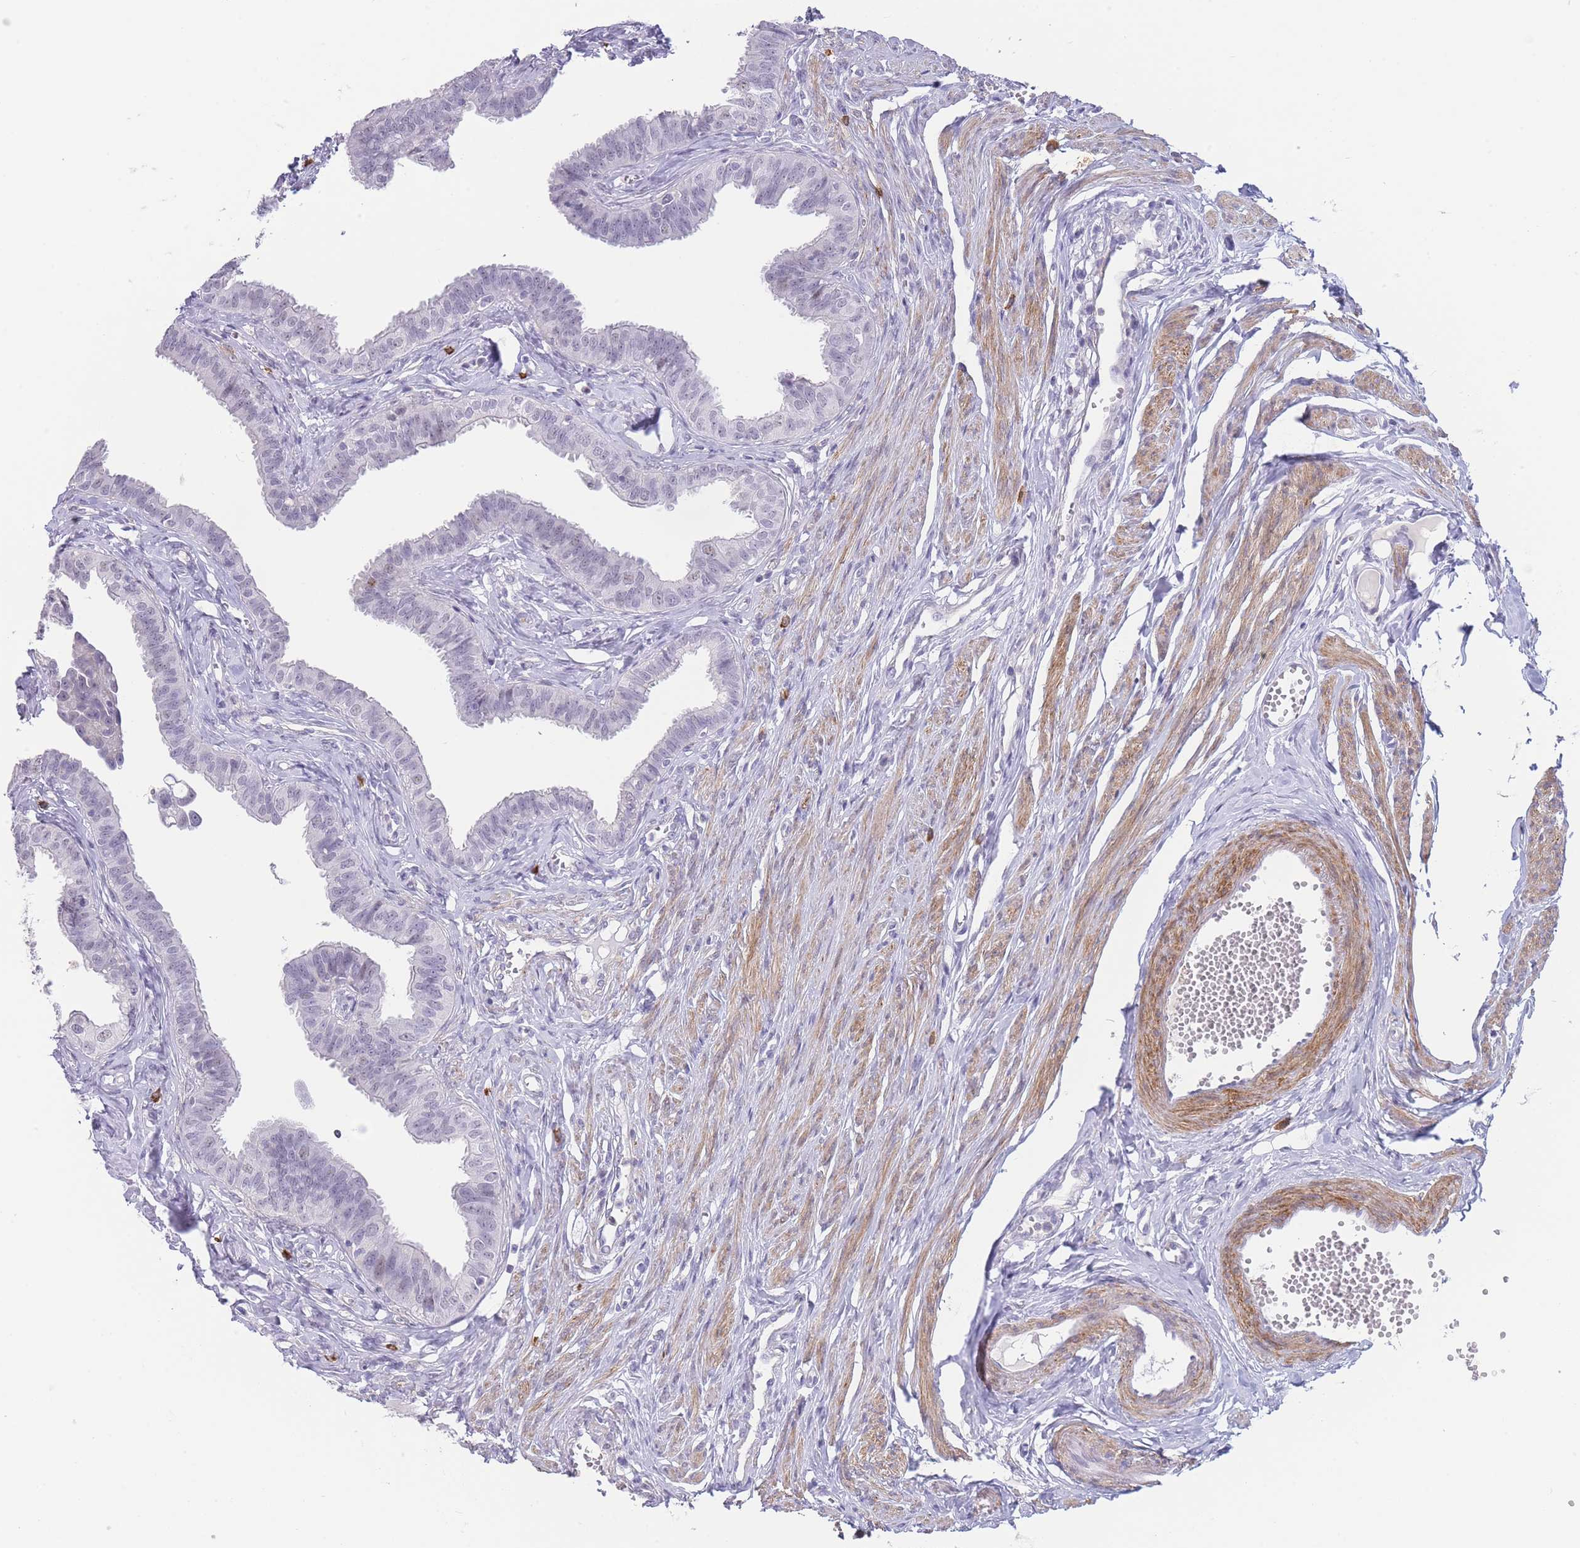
{"staining": {"intensity": "negative", "quantity": "none", "location": "none"}, "tissue": "fallopian tube", "cell_type": "Glandular cells", "image_type": "normal", "snomed": [{"axis": "morphology", "description": "Normal tissue, NOS"}, {"axis": "morphology", "description": "Carcinoma, NOS"}, {"axis": "topography", "description": "Fallopian tube"}, {"axis": "topography", "description": "Ovary"}], "caption": "This is an immunohistochemistry photomicrograph of normal fallopian tube. There is no expression in glandular cells.", "gene": "ASAP3", "patient": {"sex": "female", "age": 59}}